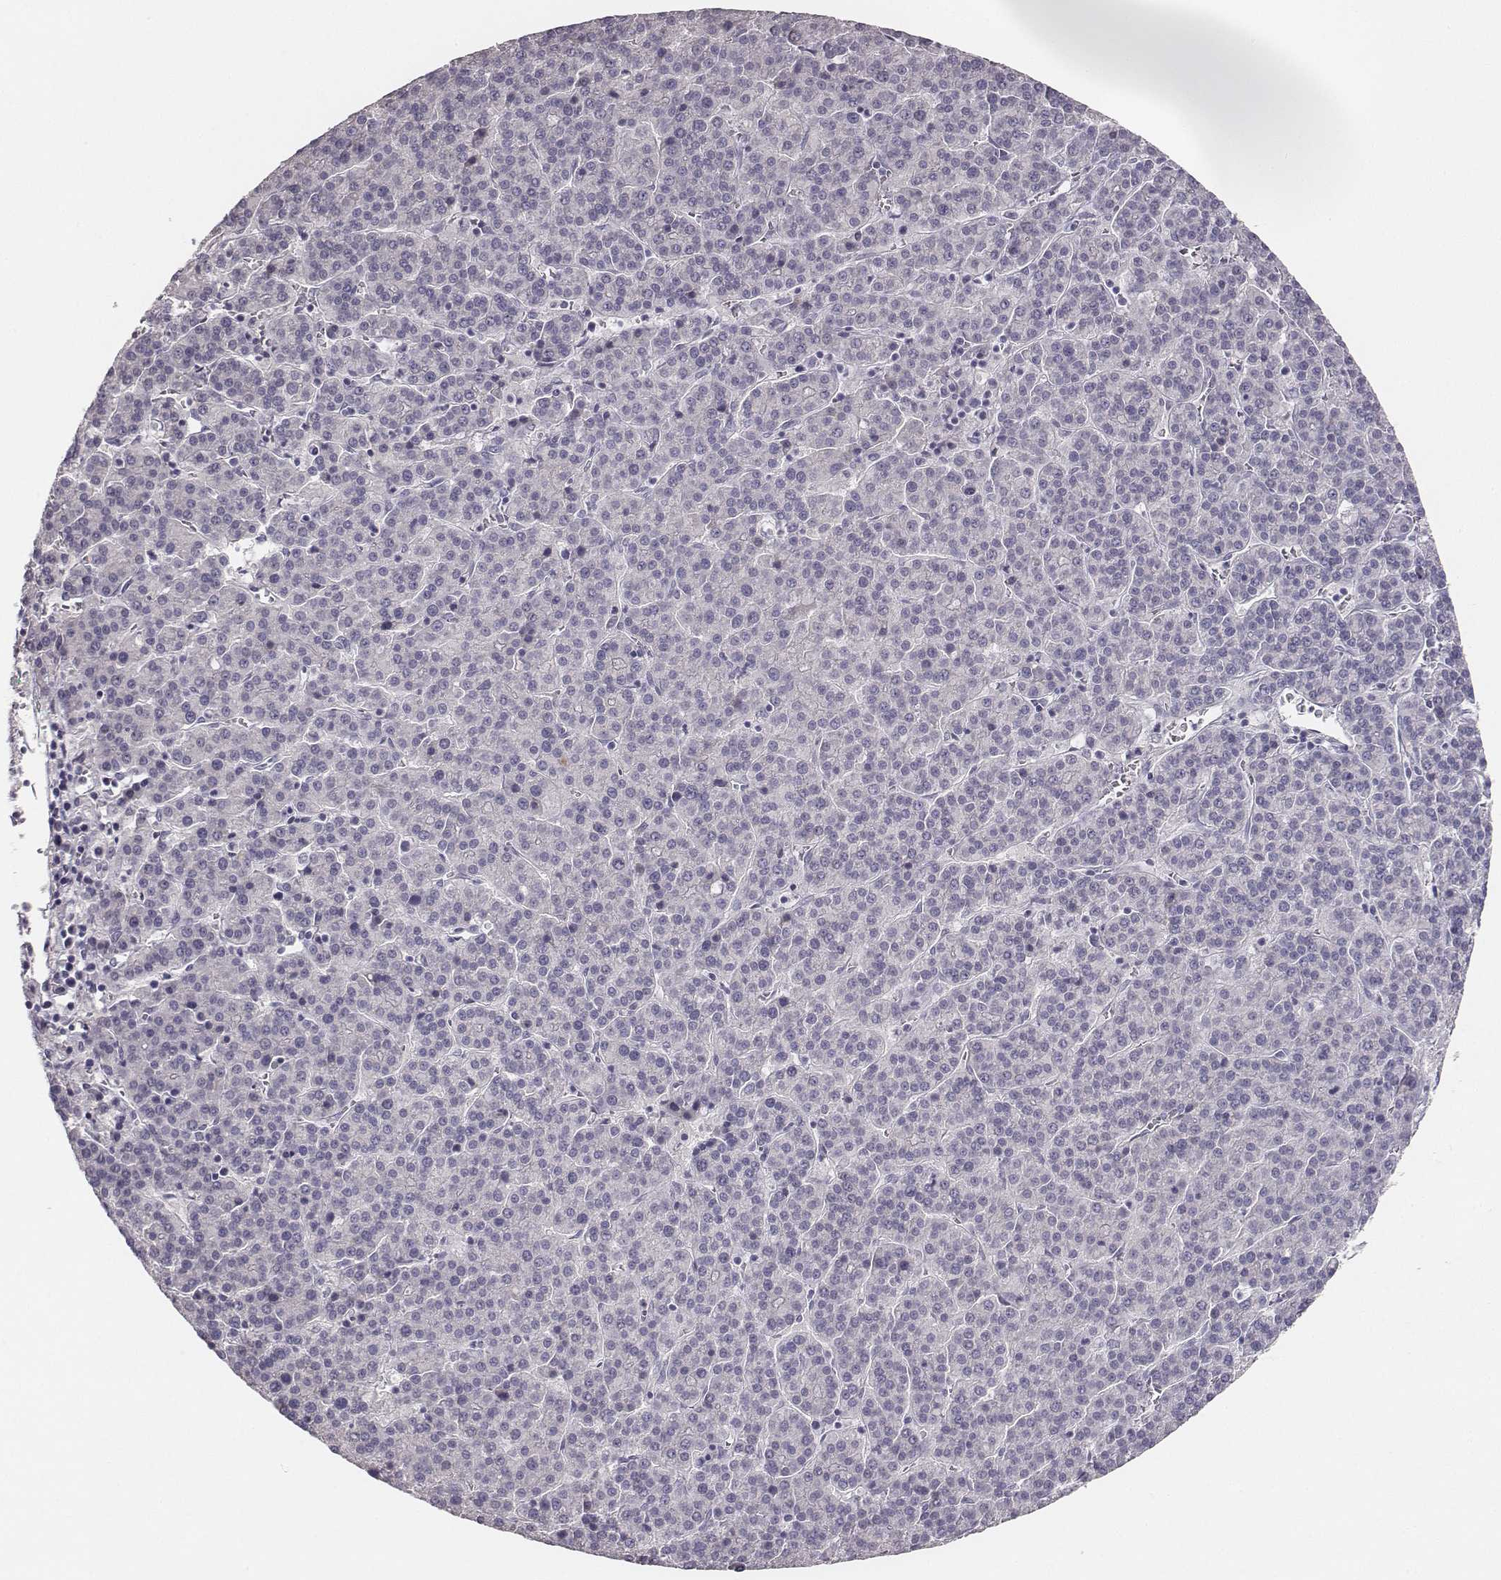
{"staining": {"intensity": "negative", "quantity": "none", "location": "none"}, "tissue": "liver cancer", "cell_type": "Tumor cells", "image_type": "cancer", "snomed": [{"axis": "morphology", "description": "Carcinoma, Hepatocellular, NOS"}, {"axis": "topography", "description": "Liver"}], "caption": "This histopathology image is of liver cancer stained with IHC to label a protein in brown with the nuclei are counter-stained blue. There is no positivity in tumor cells.", "gene": "MYH6", "patient": {"sex": "female", "age": 58}}